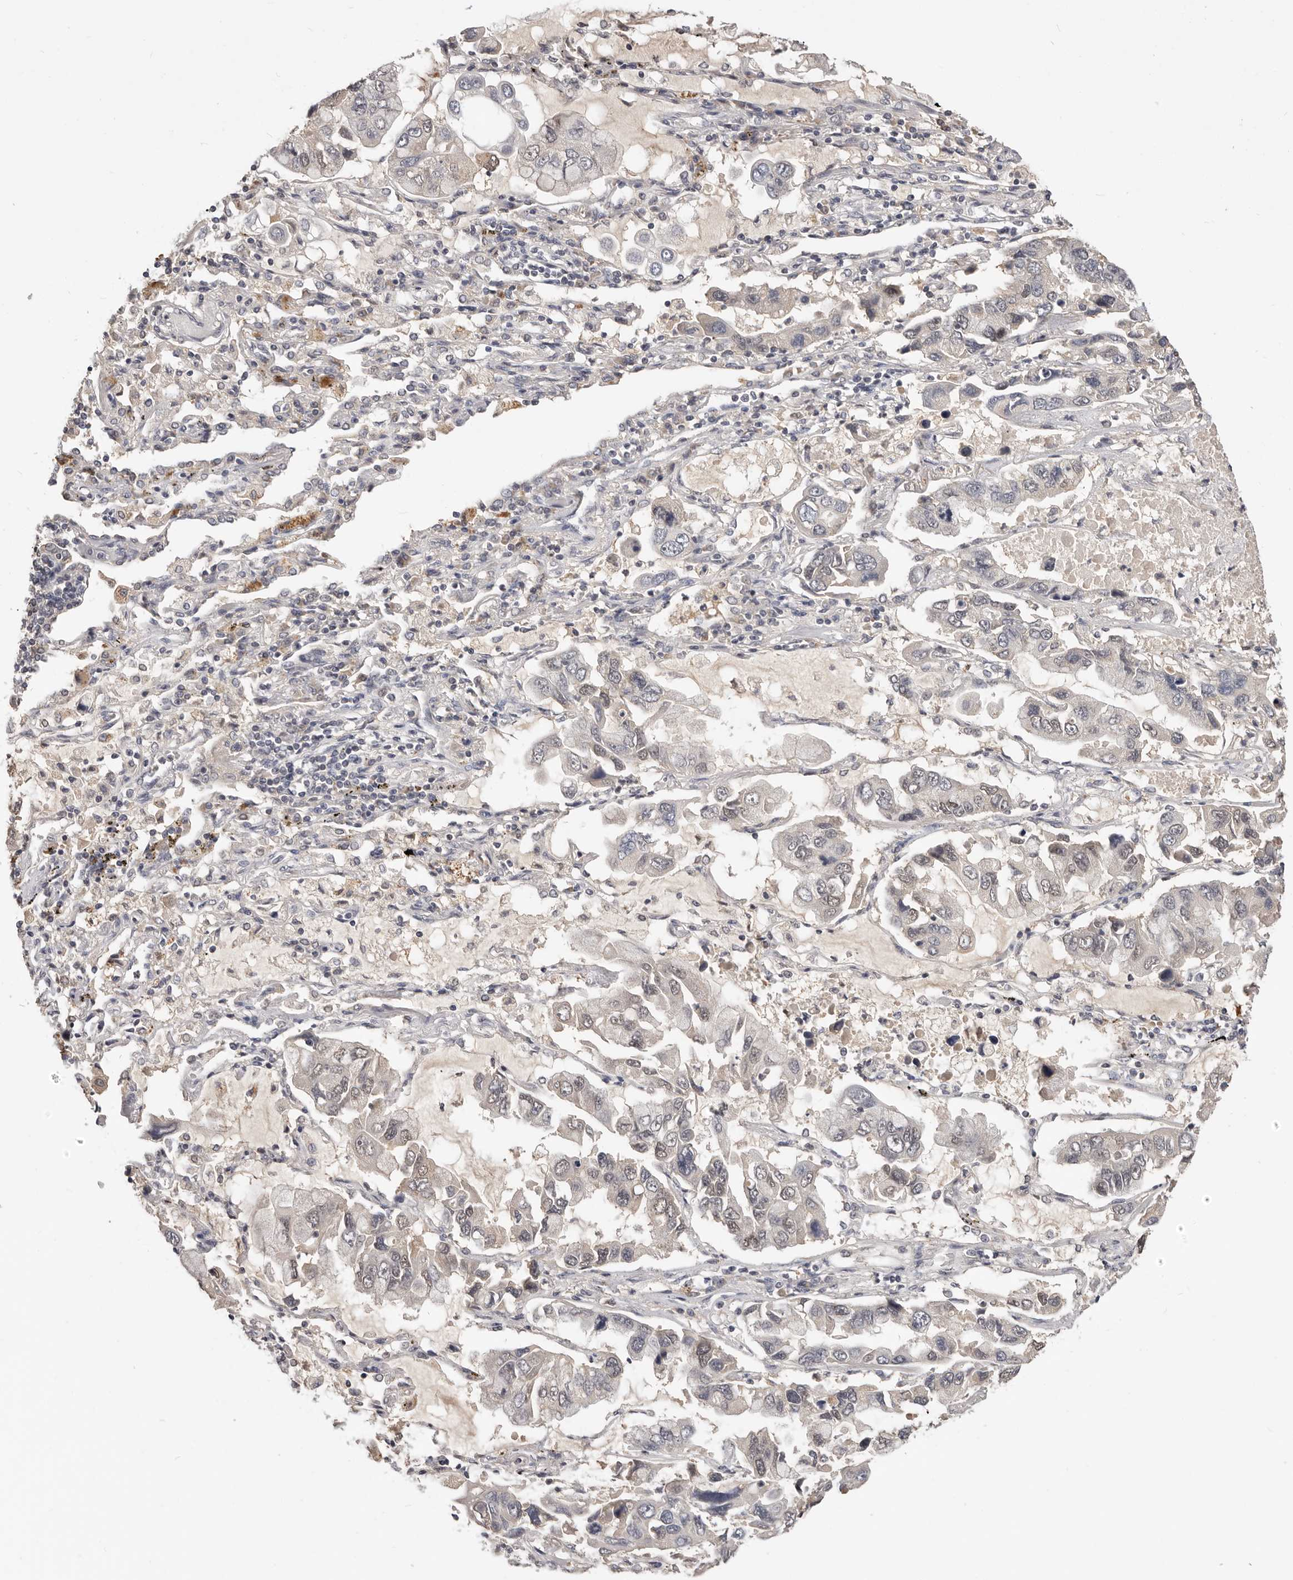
{"staining": {"intensity": "negative", "quantity": "none", "location": "none"}, "tissue": "lung cancer", "cell_type": "Tumor cells", "image_type": "cancer", "snomed": [{"axis": "morphology", "description": "Adenocarcinoma, NOS"}, {"axis": "topography", "description": "Lung"}], "caption": "A high-resolution photomicrograph shows immunohistochemistry staining of lung cancer (adenocarcinoma), which reveals no significant staining in tumor cells.", "gene": "TSPAN13", "patient": {"sex": "male", "age": 64}}